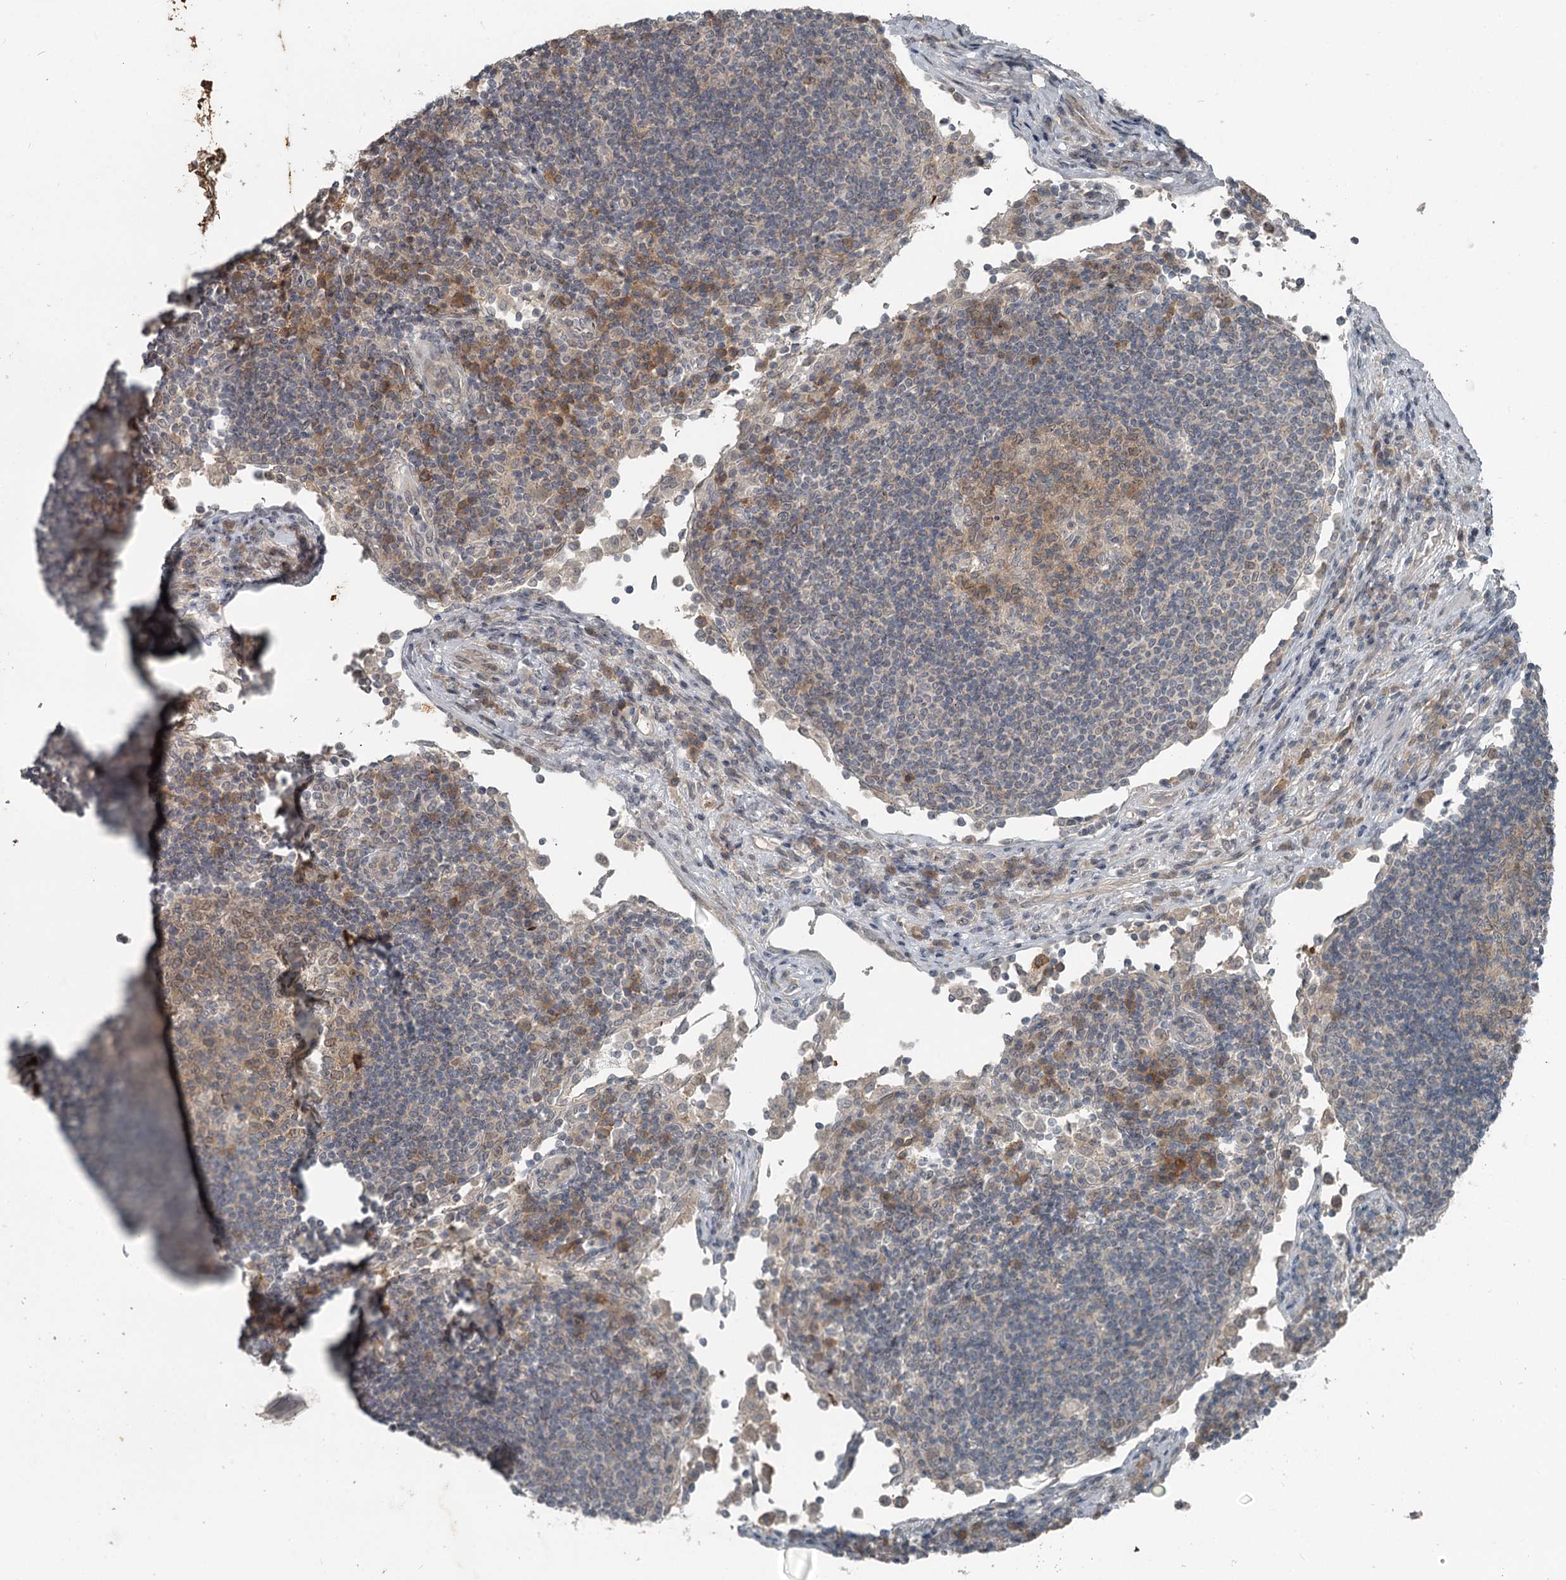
{"staining": {"intensity": "weak", "quantity": "25%-75%", "location": "cytoplasmic/membranous"}, "tissue": "lymph node", "cell_type": "Germinal center cells", "image_type": "normal", "snomed": [{"axis": "morphology", "description": "Normal tissue, NOS"}, {"axis": "topography", "description": "Lymph node"}], "caption": "Germinal center cells show low levels of weak cytoplasmic/membranous positivity in about 25%-75% of cells in benign human lymph node. The staining was performed using DAB (3,3'-diaminobenzidine) to visualize the protein expression in brown, while the nuclei were stained in blue with hematoxylin (Magnification: 20x).", "gene": "SLC39A8", "patient": {"sex": "female", "age": 53}}